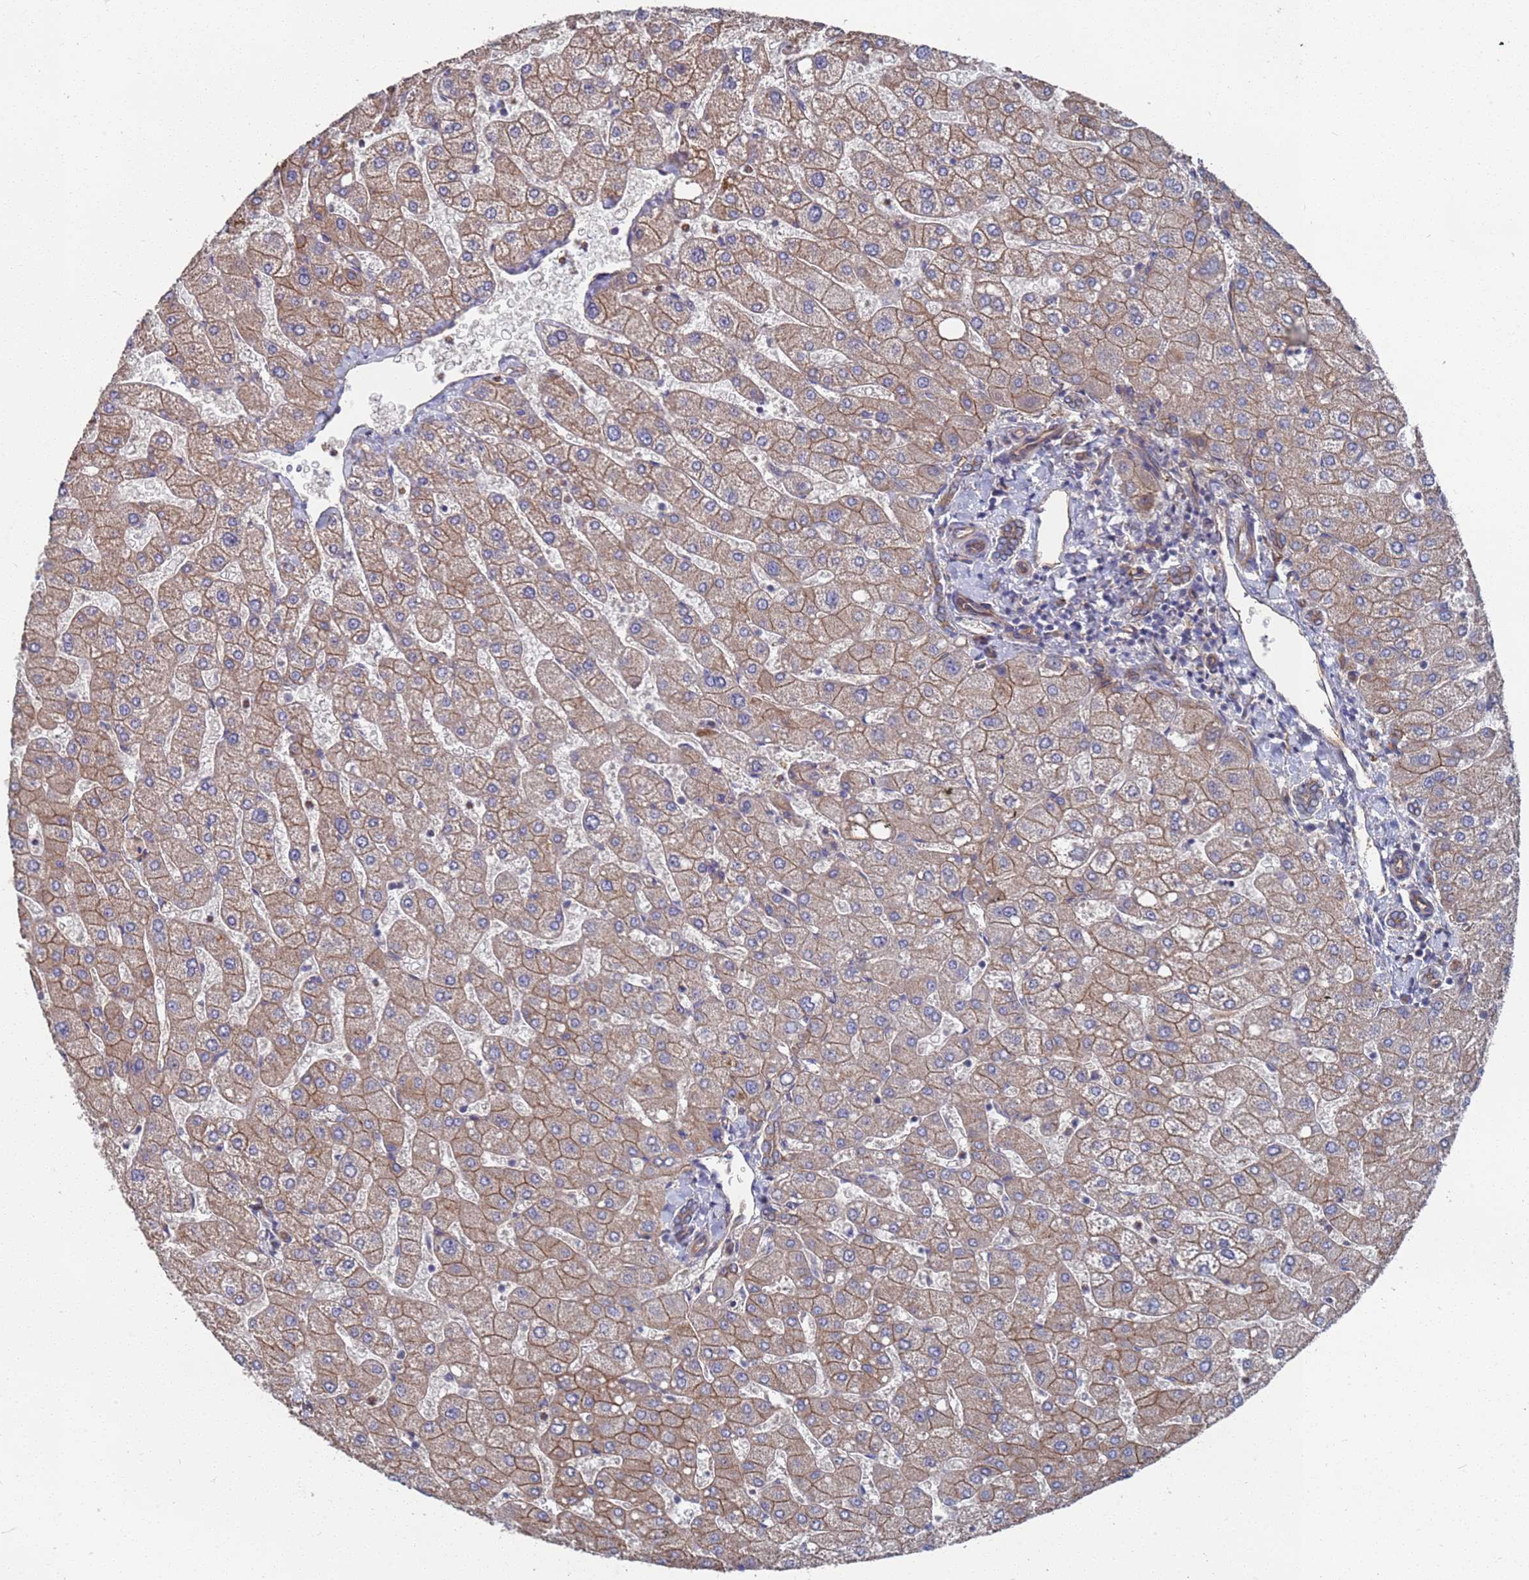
{"staining": {"intensity": "weak", "quantity": ">75%", "location": "cytoplasmic/membranous"}, "tissue": "liver", "cell_type": "Cholangiocytes", "image_type": "normal", "snomed": [{"axis": "morphology", "description": "Normal tissue, NOS"}, {"axis": "topography", "description": "Liver"}], "caption": "This photomicrograph demonstrates immunohistochemistry (IHC) staining of benign liver, with low weak cytoplasmic/membranous staining in approximately >75% of cholangiocytes.", "gene": "NDUFAF6", "patient": {"sex": "male", "age": 55}}